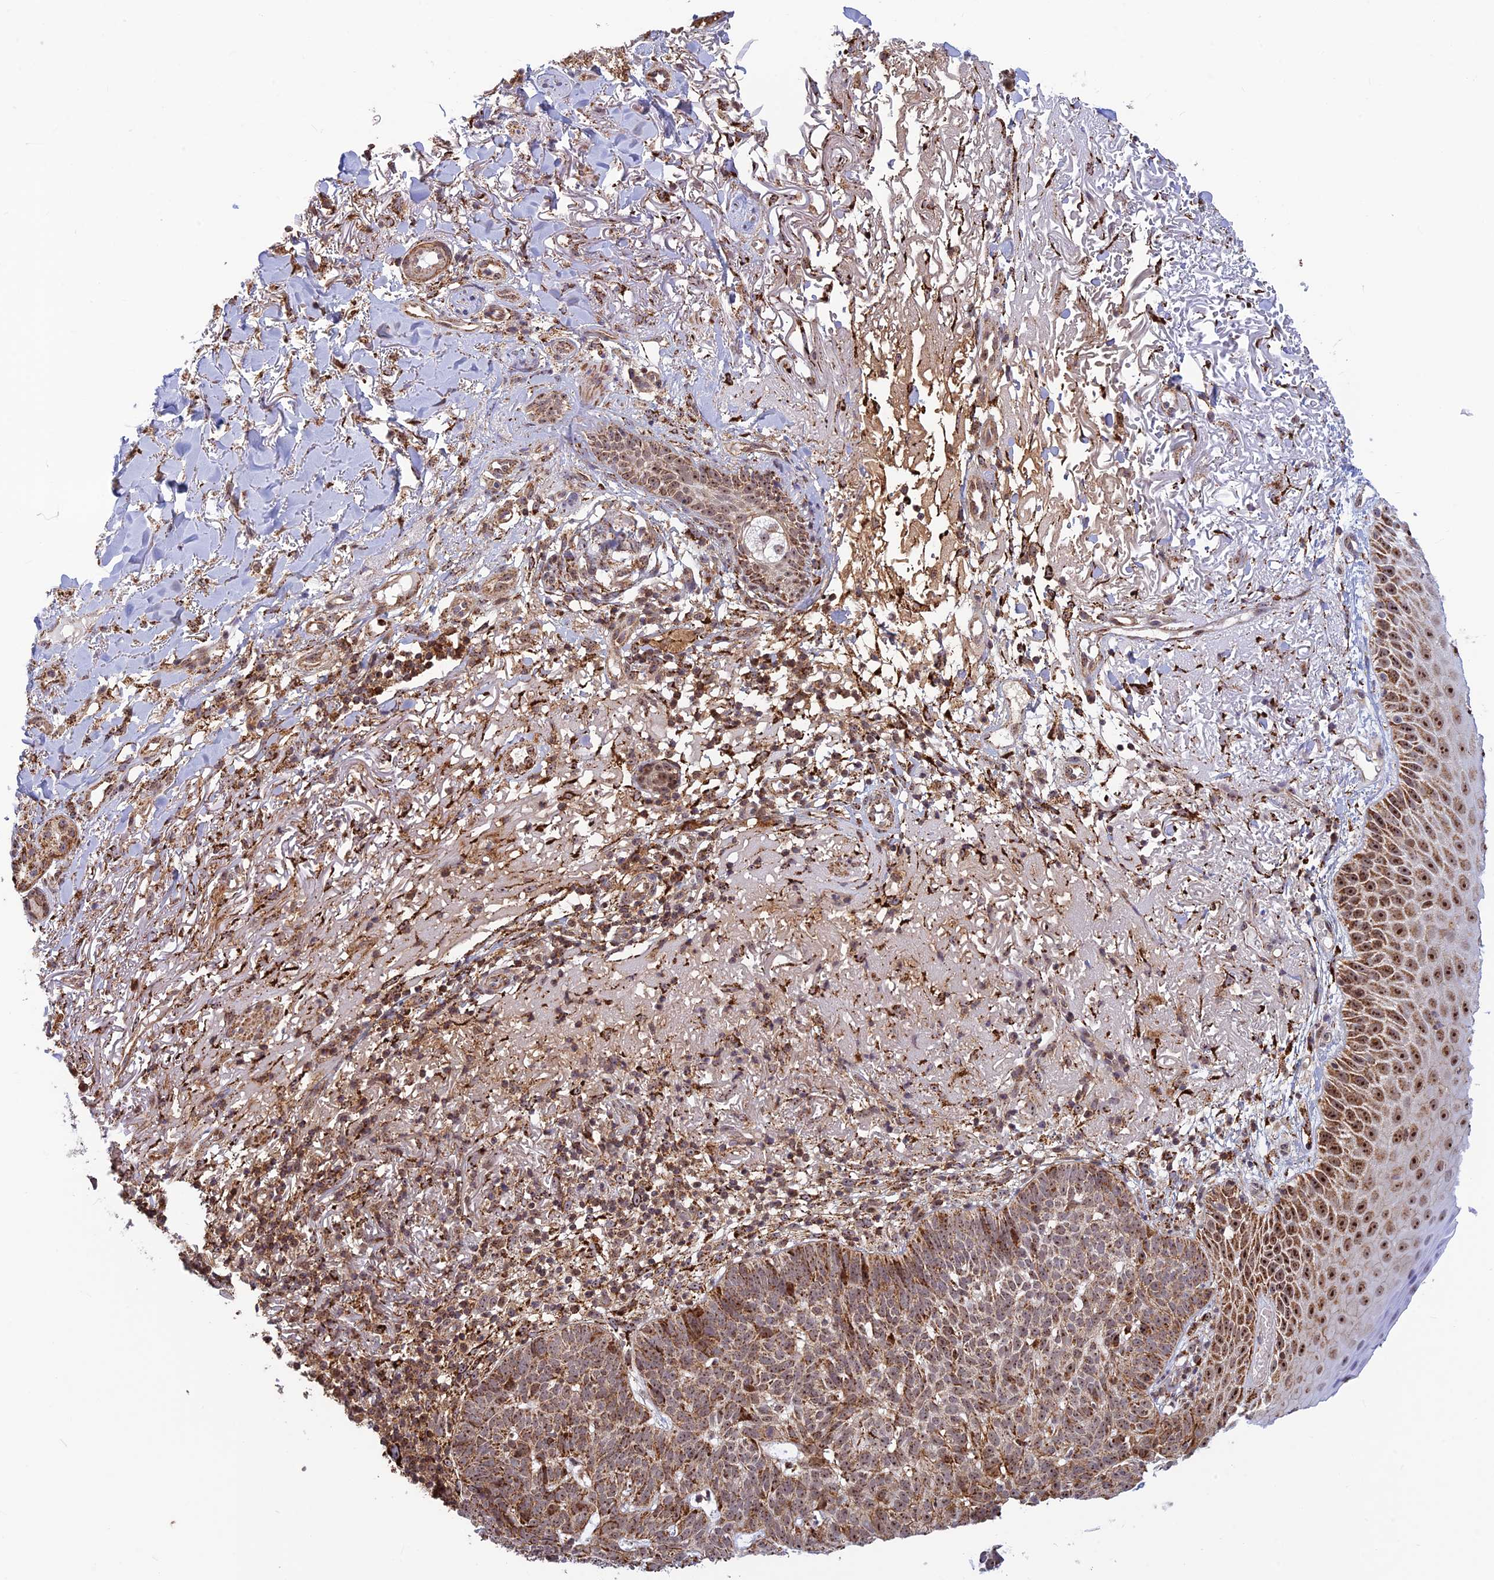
{"staining": {"intensity": "moderate", "quantity": "25%-75%", "location": "cytoplasmic/membranous,nuclear"}, "tissue": "skin cancer", "cell_type": "Tumor cells", "image_type": "cancer", "snomed": [{"axis": "morphology", "description": "Basal cell carcinoma"}, {"axis": "topography", "description": "Skin"}], "caption": "This is a micrograph of immunohistochemistry staining of skin basal cell carcinoma, which shows moderate staining in the cytoplasmic/membranous and nuclear of tumor cells.", "gene": "POLR1G", "patient": {"sex": "female", "age": 78}}